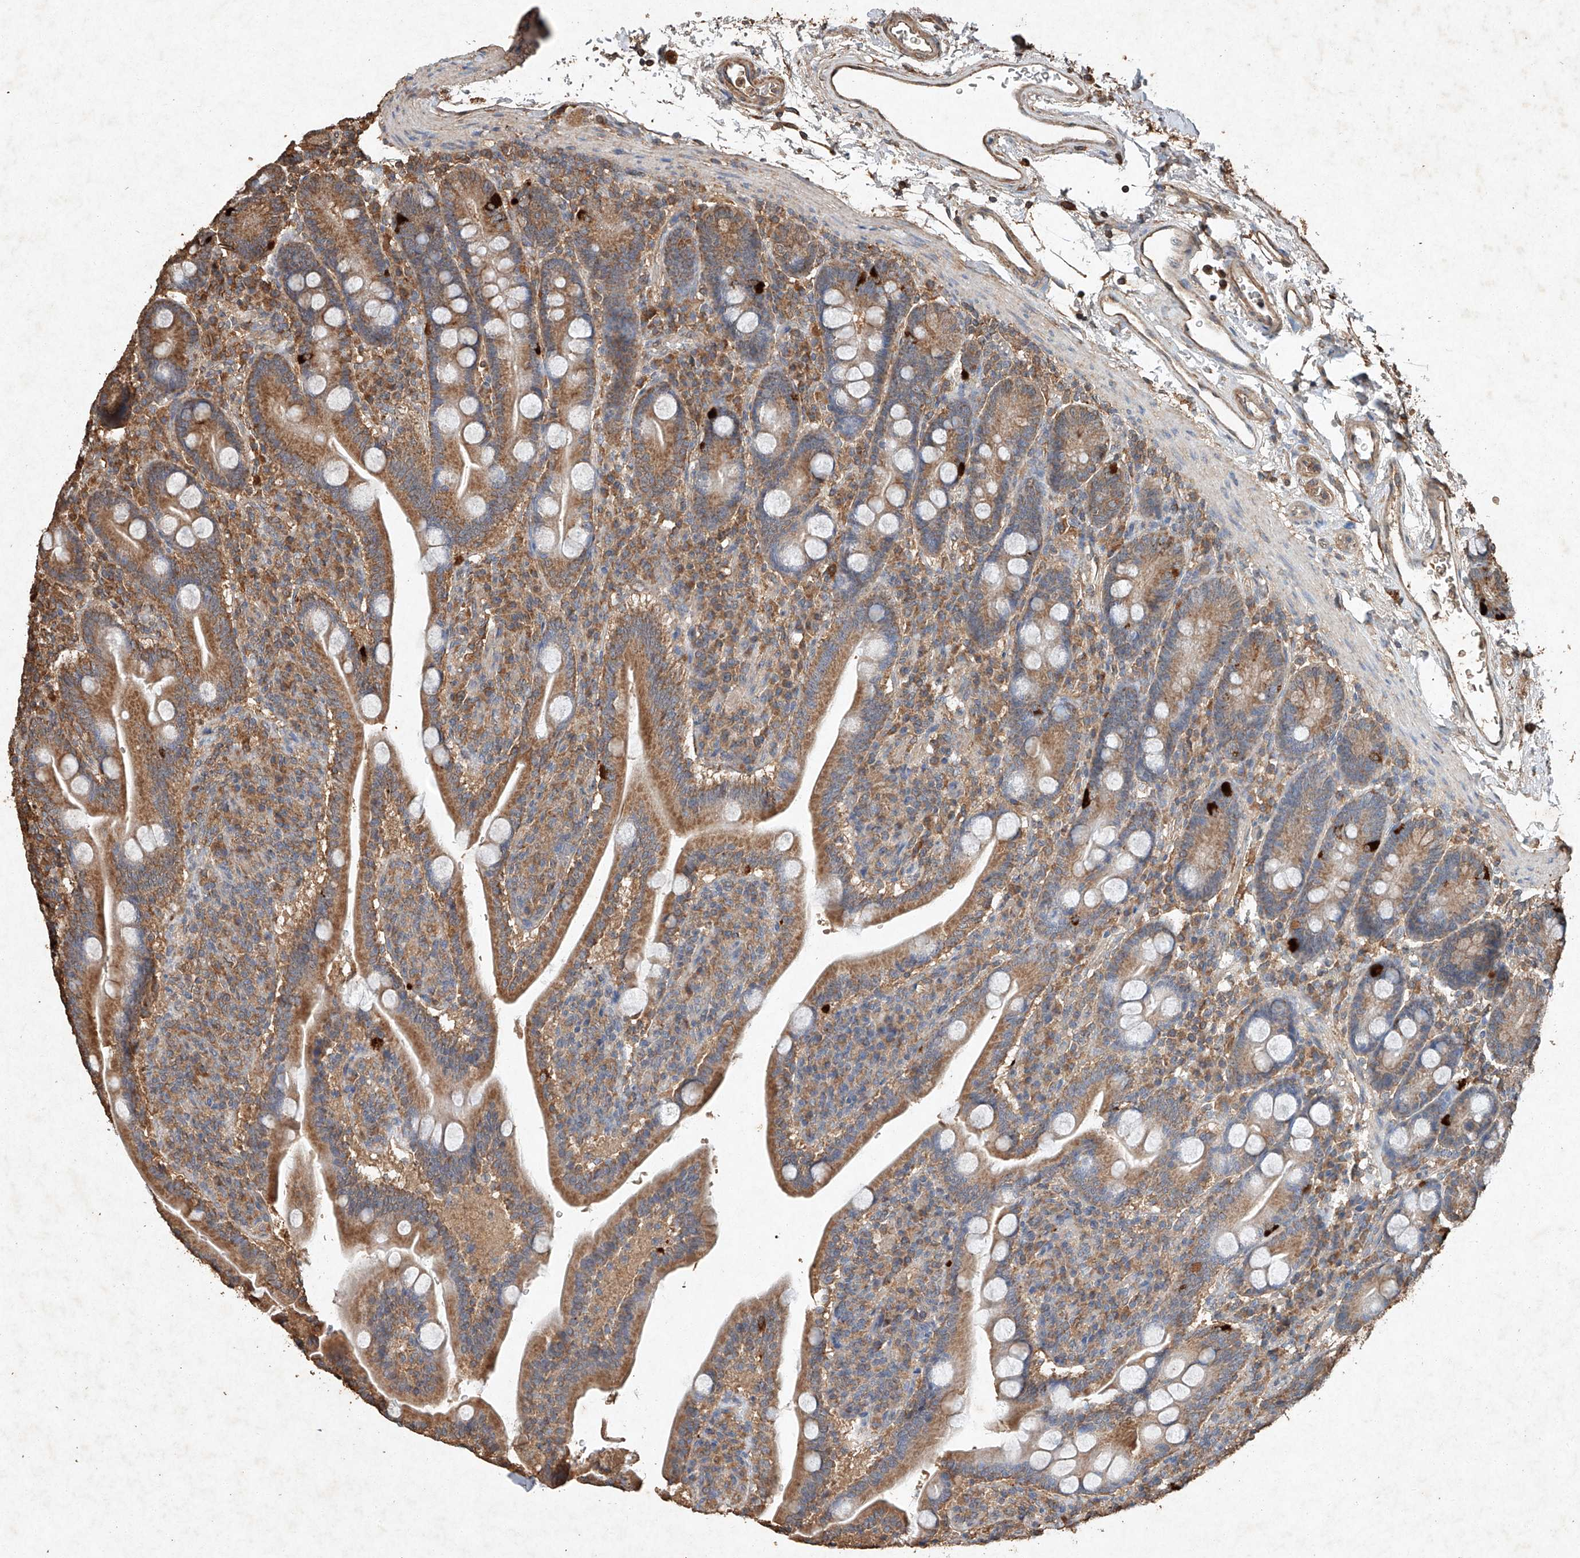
{"staining": {"intensity": "moderate", "quantity": ">75%", "location": "cytoplasmic/membranous"}, "tissue": "duodenum", "cell_type": "Glandular cells", "image_type": "normal", "snomed": [{"axis": "morphology", "description": "Normal tissue, NOS"}, {"axis": "topography", "description": "Duodenum"}], "caption": "Immunohistochemical staining of benign human duodenum displays >75% levels of moderate cytoplasmic/membranous protein staining in approximately >75% of glandular cells.", "gene": "STK3", "patient": {"sex": "male", "age": 35}}